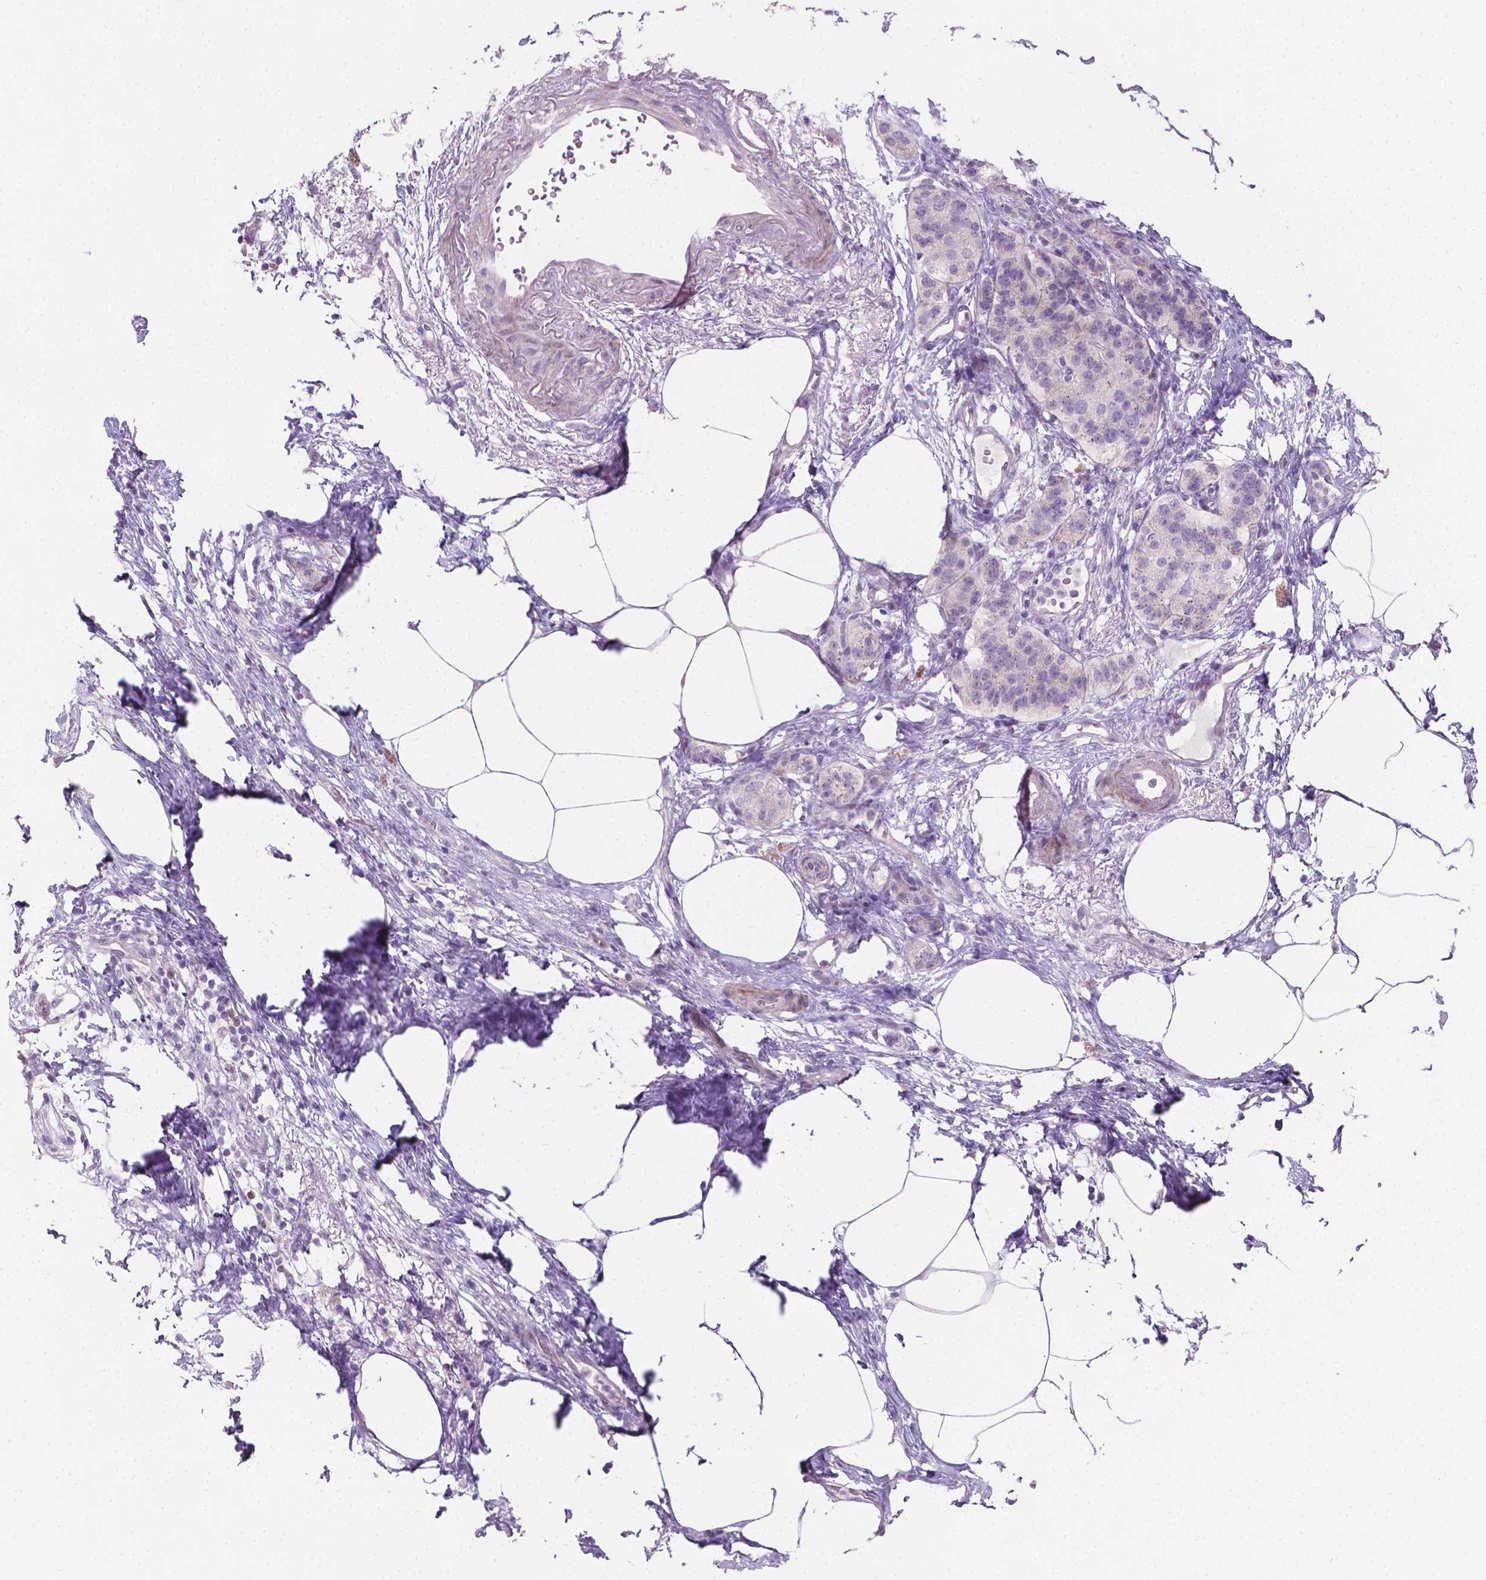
{"staining": {"intensity": "negative", "quantity": "none", "location": "none"}, "tissue": "pancreatic cancer", "cell_type": "Tumor cells", "image_type": "cancer", "snomed": [{"axis": "morphology", "description": "Adenocarcinoma, NOS"}, {"axis": "topography", "description": "Pancreas"}], "caption": "Tumor cells are negative for protein expression in human adenocarcinoma (pancreatic).", "gene": "GSDMA", "patient": {"sex": "female", "age": 72}}